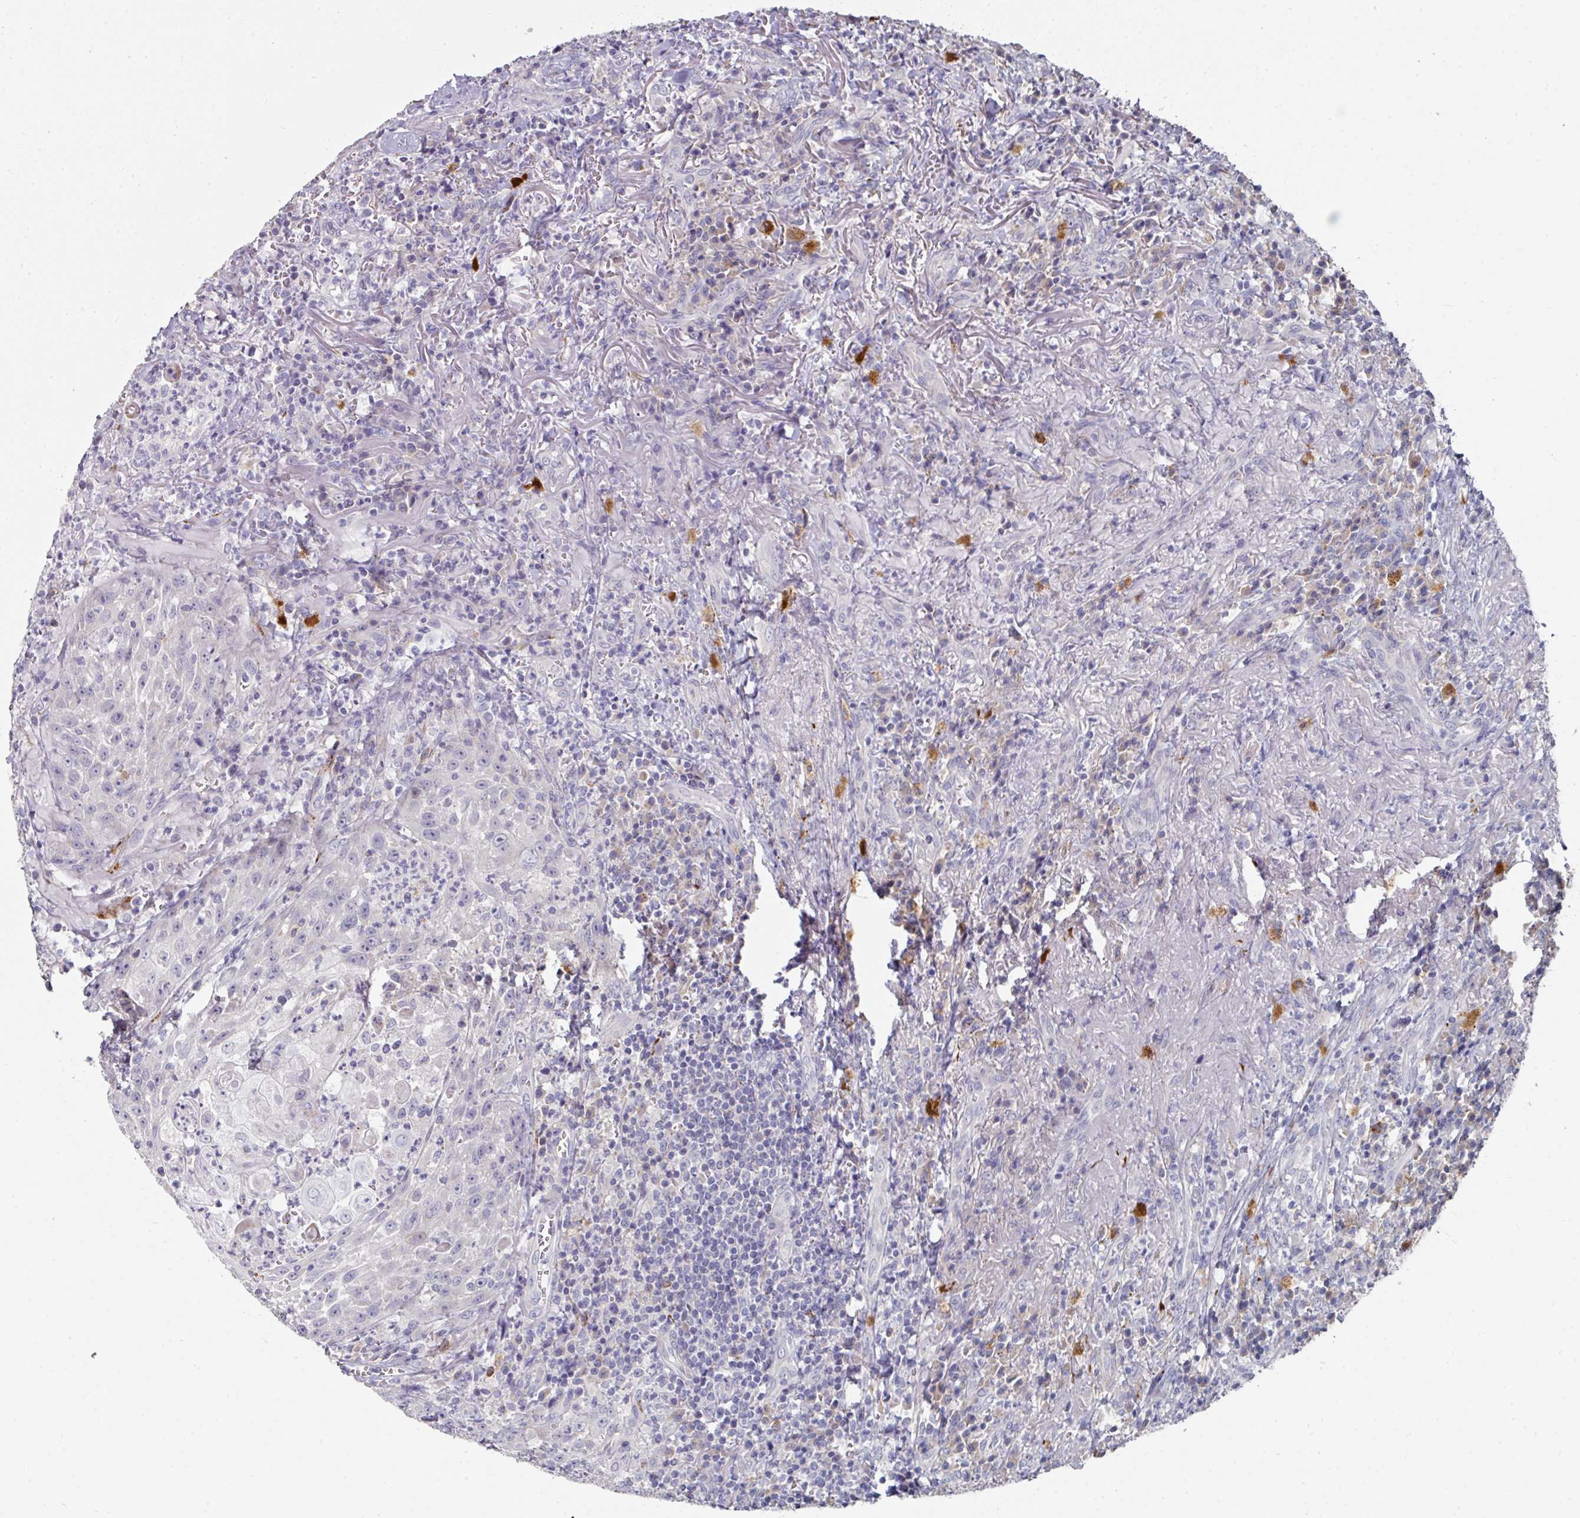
{"staining": {"intensity": "negative", "quantity": "none", "location": "none"}, "tissue": "head and neck cancer", "cell_type": "Tumor cells", "image_type": "cancer", "snomed": [{"axis": "morphology", "description": "Normal tissue, NOS"}, {"axis": "morphology", "description": "Squamous cell carcinoma, NOS"}, {"axis": "topography", "description": "Oral tissue"}, {"axis": "topography", "description": "Head-Neck"}], "caption": "A high-resolution photomicrograph shows immunohistochemistry (IHC) staining of squamous cell carcinoma (head and neck), which exhibits no significant positivity in tumor cells. (Brightfield microscopy of DAB IHC at high magnification).", "gene": "NT5C1A", "patient": {"sex": "female", "age": 70}}